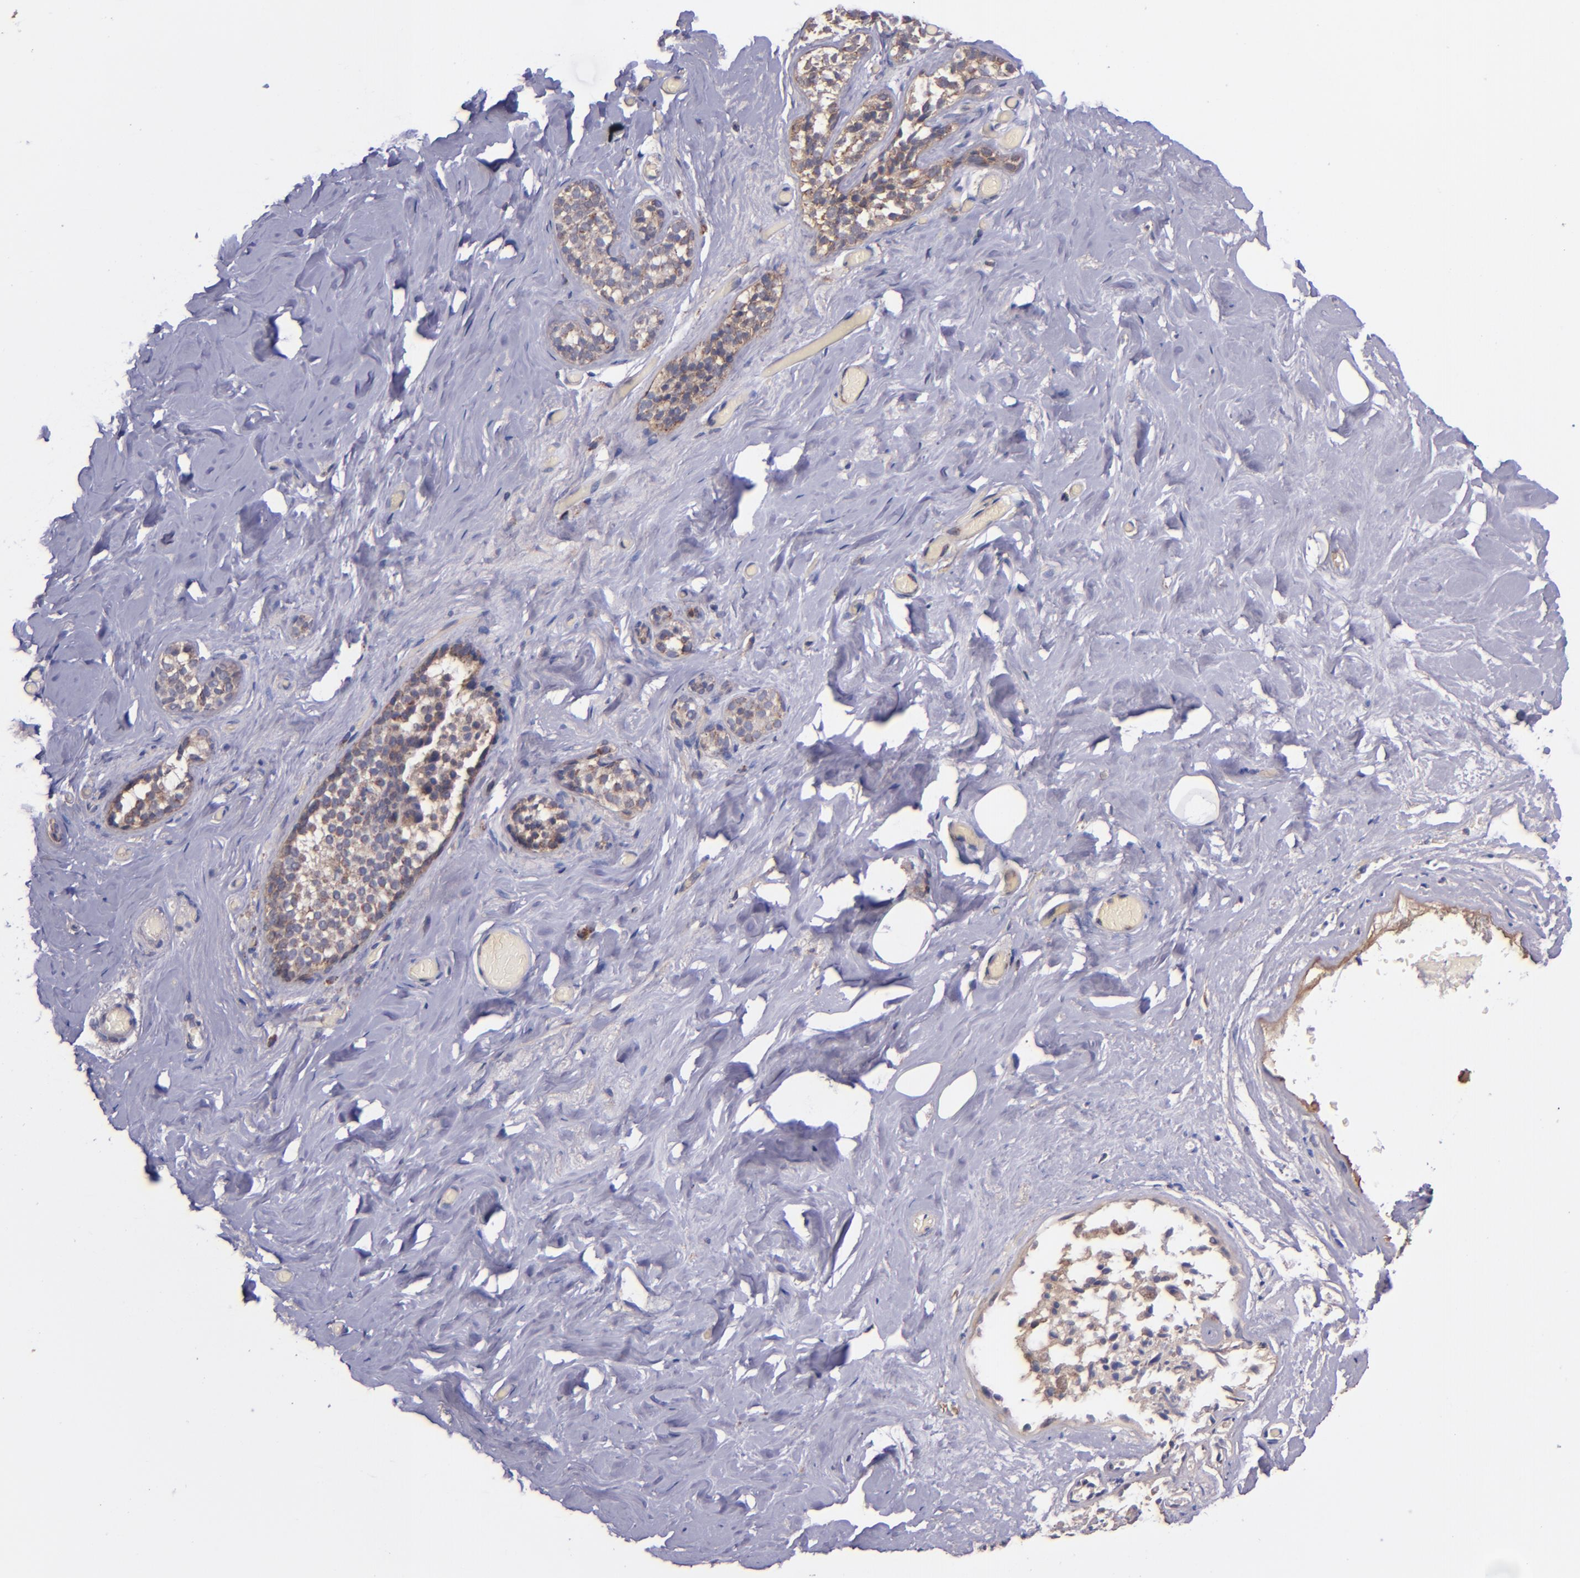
{"staining": {"intensity": "negative", "quantity": "none", "location": "none"}, "tissue": "breast", "cell_type": "Adipocytes", "image_type": "normal", "snomed": [{"axis": "morphology", "description": "Normal tissue, NOS"}, {"axis": "topography", "description": "Breast"}], "caption": "Immunohistochemical staining of unremarkable human breast displays no significant staining in adipocytes. (DAB (3,3'-diaminobenzidine) IHC, high magnification).", "gene": "SHC1", "patient": {"sex": "female", "age": 75}}